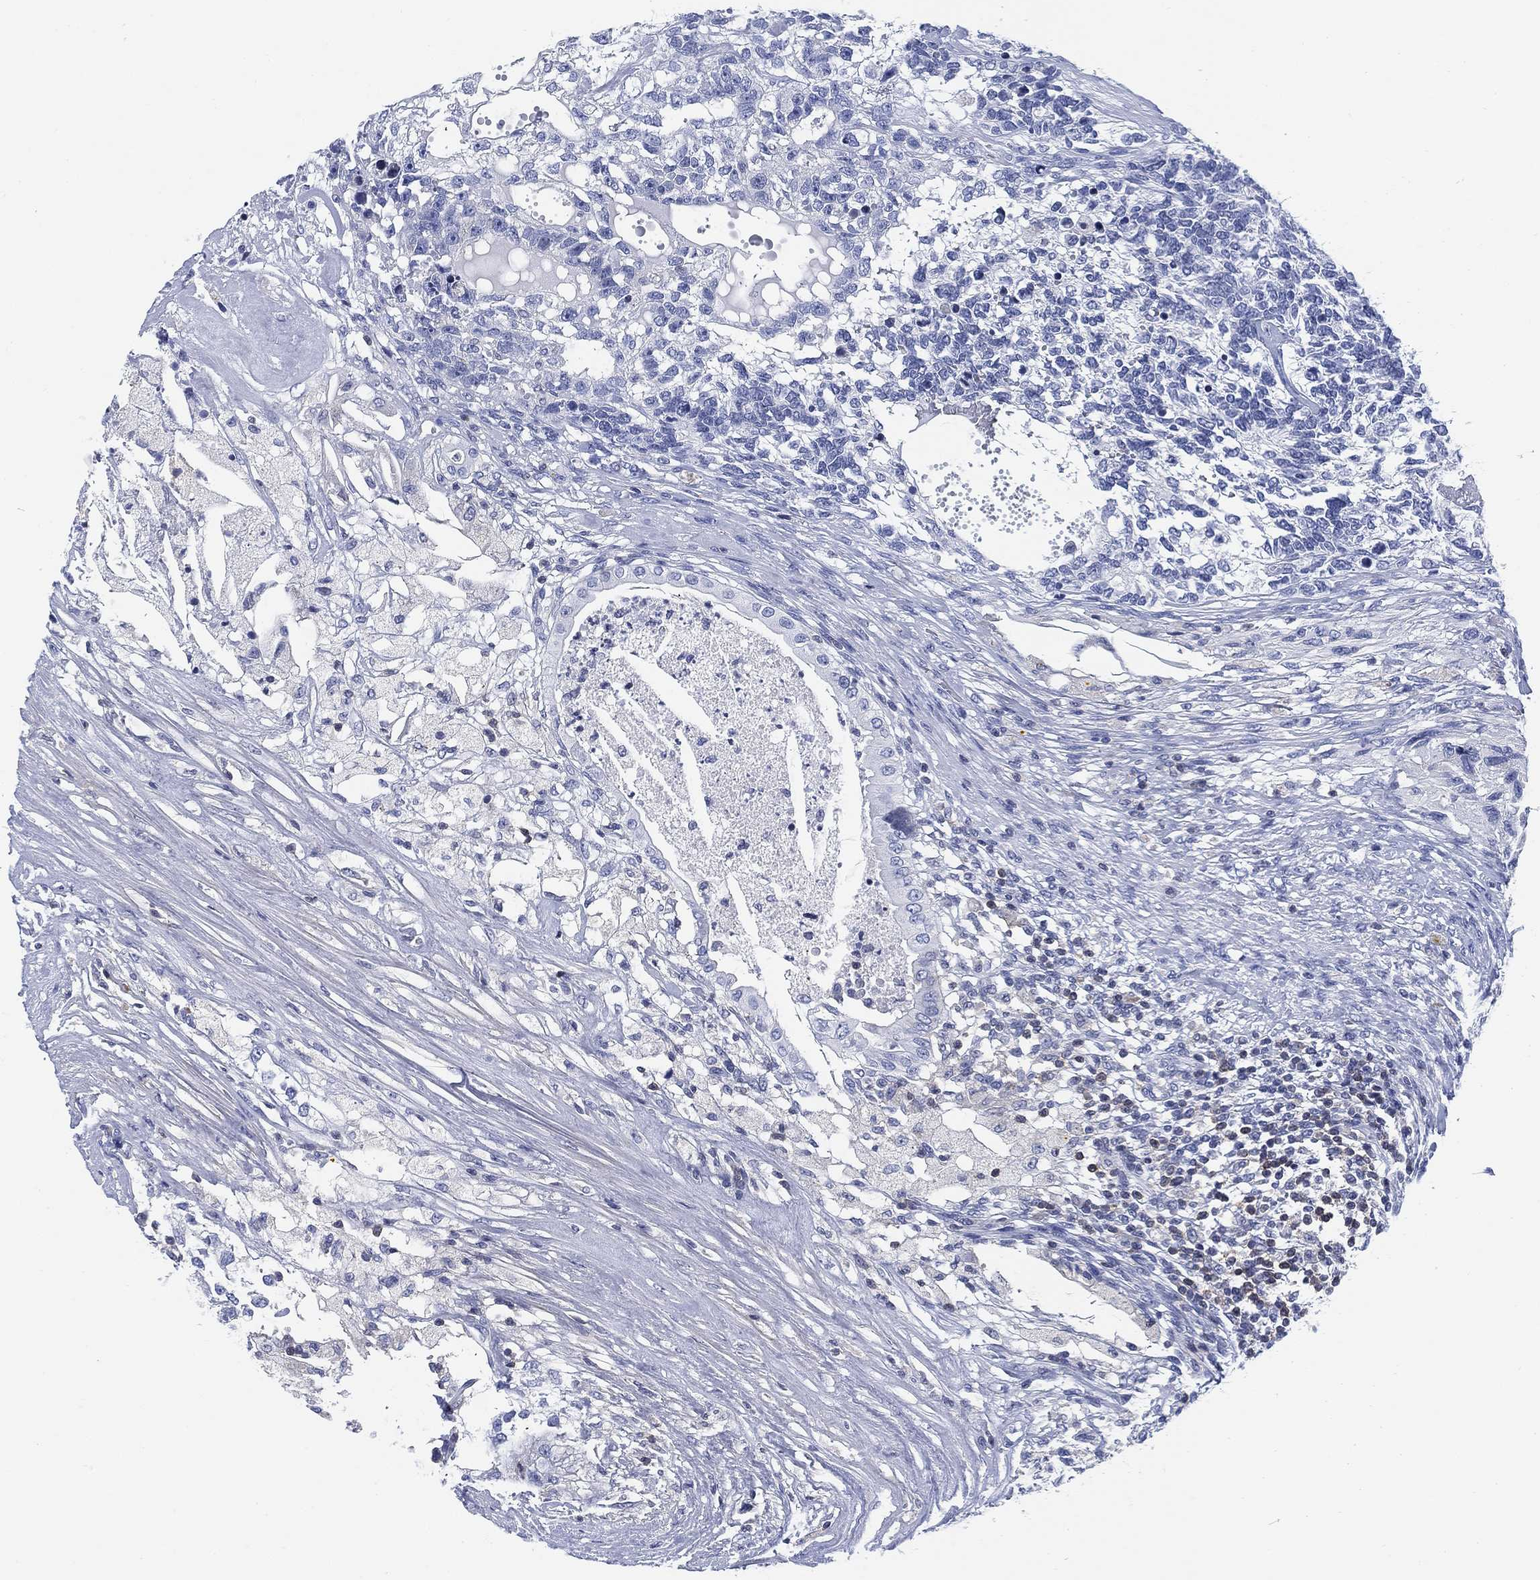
{"staining": {"intensity": "negative", "quantity": "none", "location": "none"}, "tissue": "testis cancer", "cell_type": "Tumor cells", "image_type": "cancer", "snomed": [{"axis": "morphology", "description": "Seminoma, NOS"}, {"axis": "morphology", "description": "Carcinoma, Embryonal, NOS"}, {"axis": "topography", "description": "Testis"}], "caption": "Micrograph shows no significant protein expression in tumor cells of testis cancer.", "gene": "FYB1", "patient": {"sex": "male", "age": 41}}